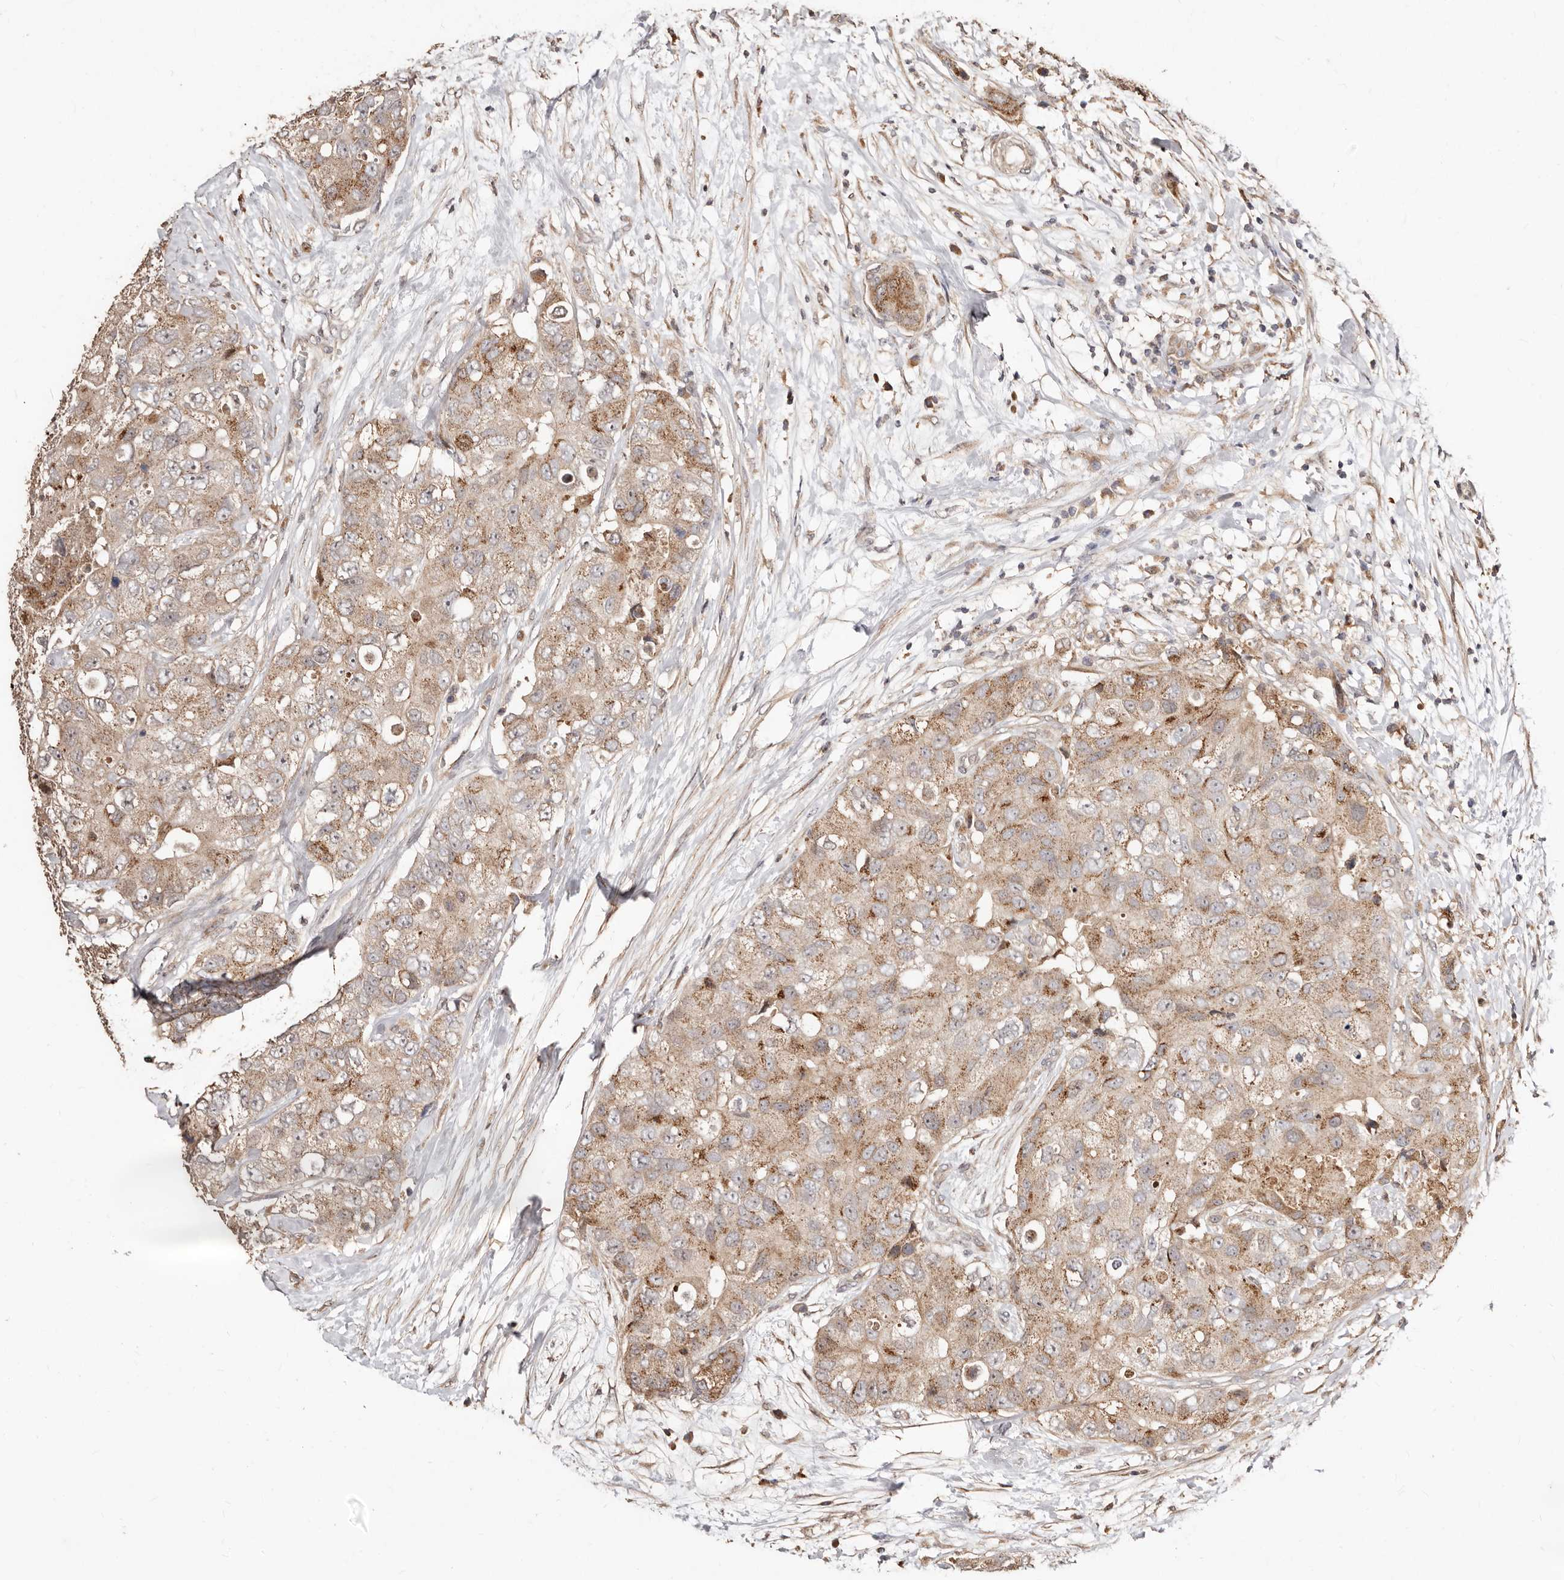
{"staining": {"intensity": "moderate", "quantity": ">75%", "location": "cytoplasmic/membranous"}, "tissue": "breast cancer", "cell_type": "Tumor cells", "image_type": "cancer", "snomed": [{"axis": "morphology", "description": "Duct carcinoma"}, {"axis": "topography", "description": "Breast"}], "caption": "DAB immunohistochemical staining of human breast cancer reveals moderate cytoplasmic/membranous protein positivity in approximately >75% of tumor cells.", "gene": "APOL6", "patient": {"sex": "female", "age": 62}}